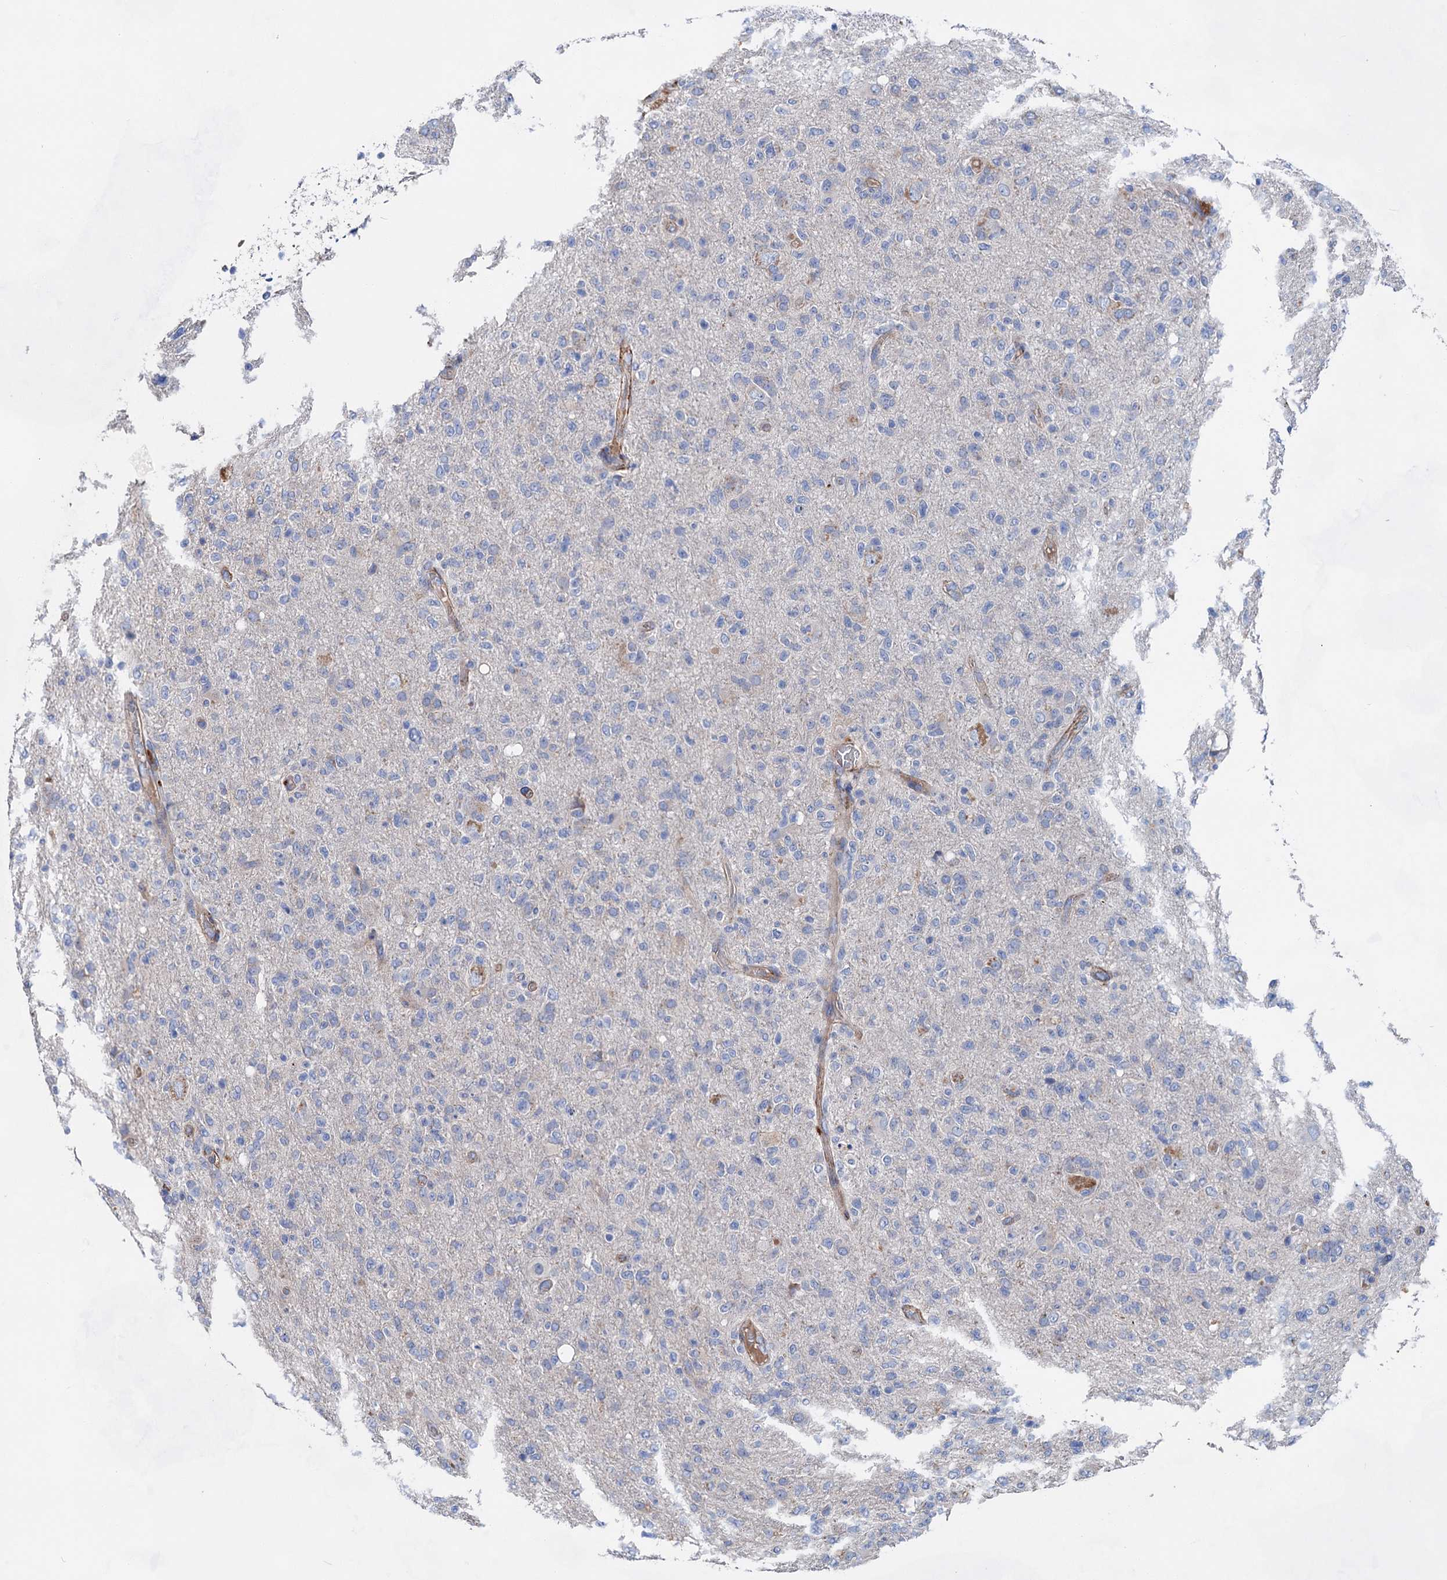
{"staining": {"intensity": "negative", "quantity": "none", "location": "none"}, "tissue": "glioma", "cell_type": "Tumor cells", "image_type": "cancer", "snomed": [{"axis": "morphology", "description": "Glioma, malignant, High grade"}, {"axis": "topography", "description": "Brain"}], "caption": "There is no significant positivity in tumor cells of malignant glioma (high-grade).", "gene": "GPR155", "patient": {"sex": "female", "age": 57}}